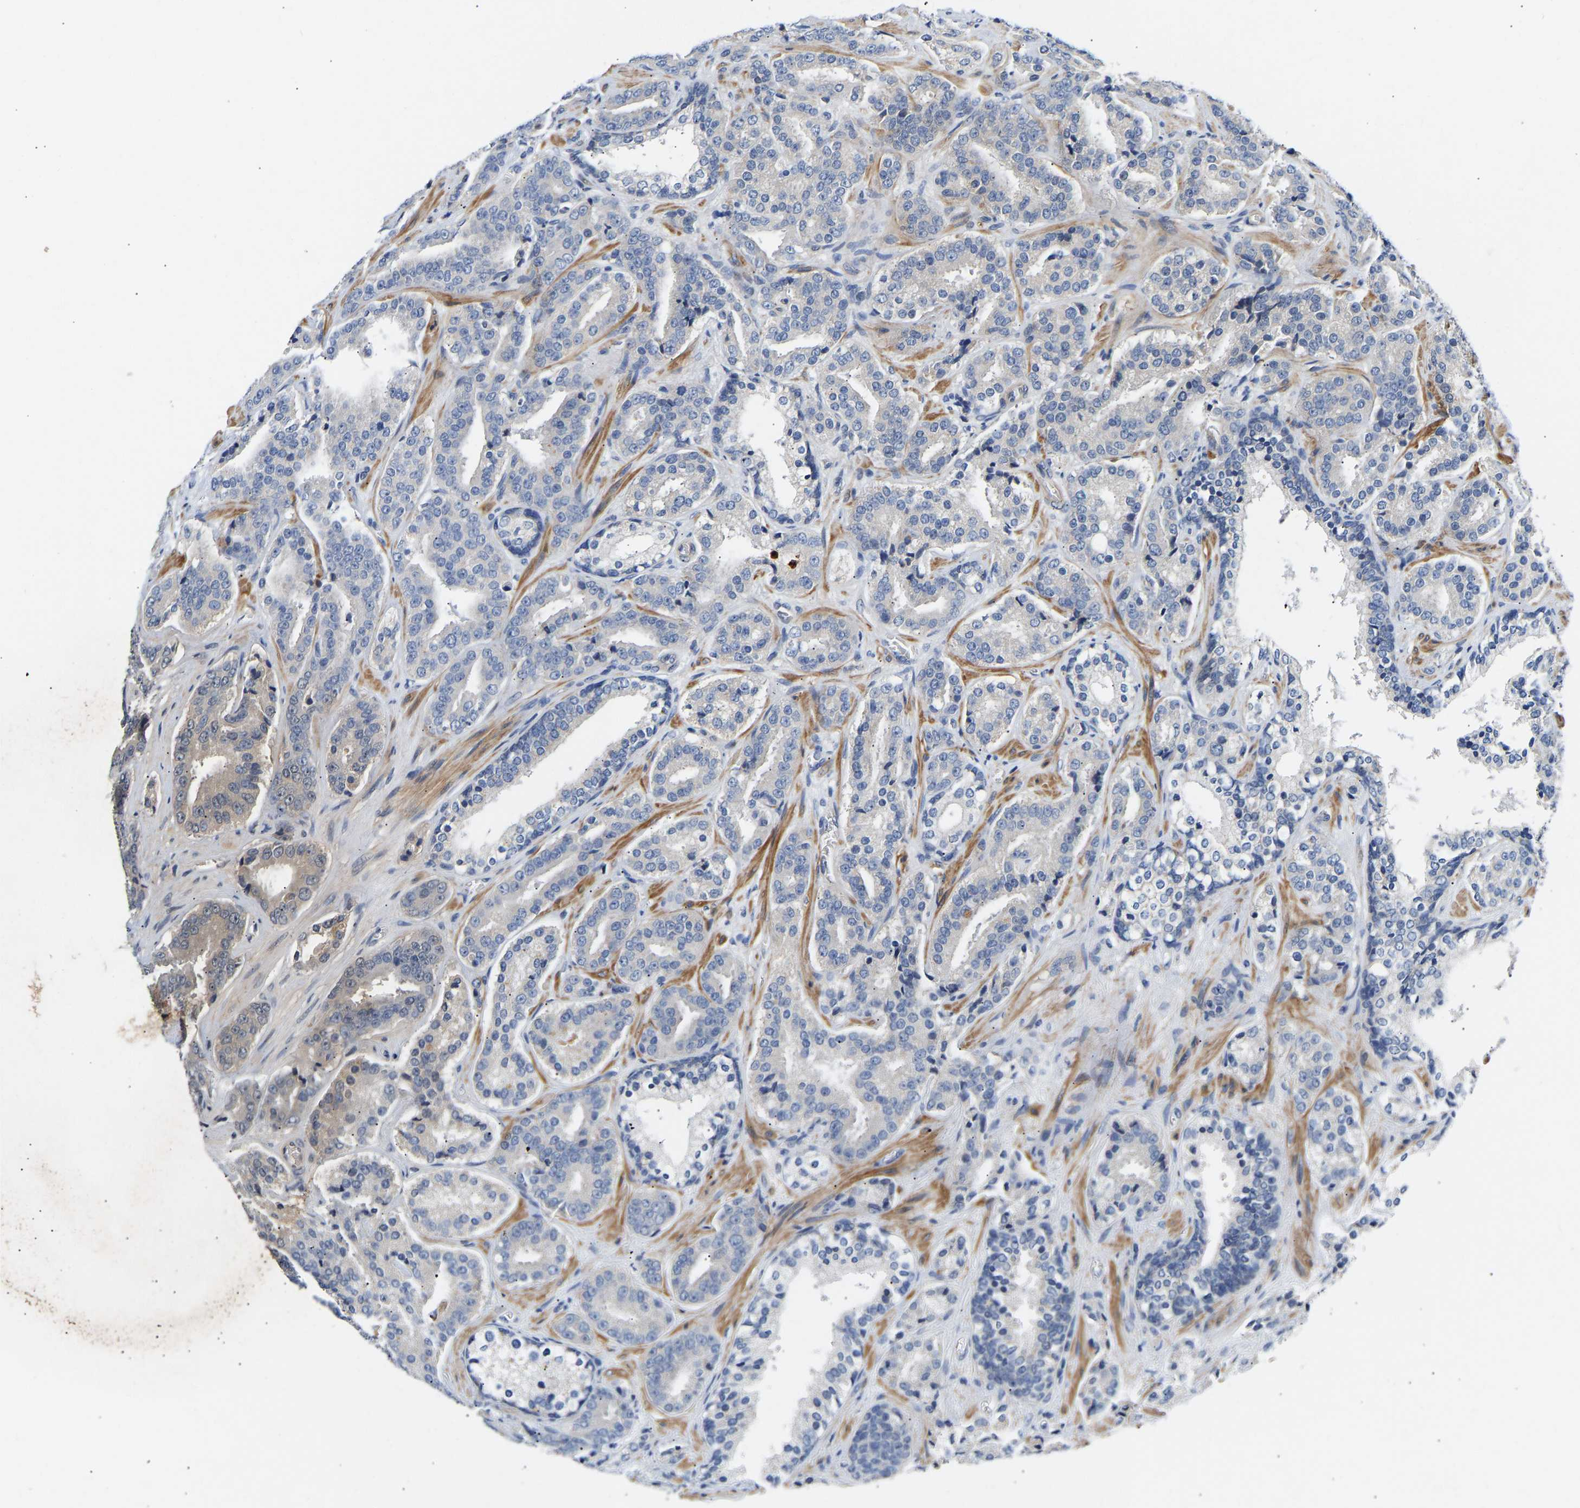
{"staining": {"intensity": "negative", "quantity": "none", "location": "none"}, "tissue": "prostate cancer", "cell_type": "Tumor cells", "image_type": "cancer", "snomed": [{"axis": "morphology", "description": "Adenocarcinoma, High grade"}, {"axis": "topography", "description": "Prostate"}], "caption": "This photomicrograph is of prostate high-grade adenocarcinoma stained with immunohistochemistry (IHC) to label a protein in brown with the nuclei are counter-stained blue. There is no staining in tumor cells.", "gene": "KASH5", "patient": {"sex": "male", "age": 60}}